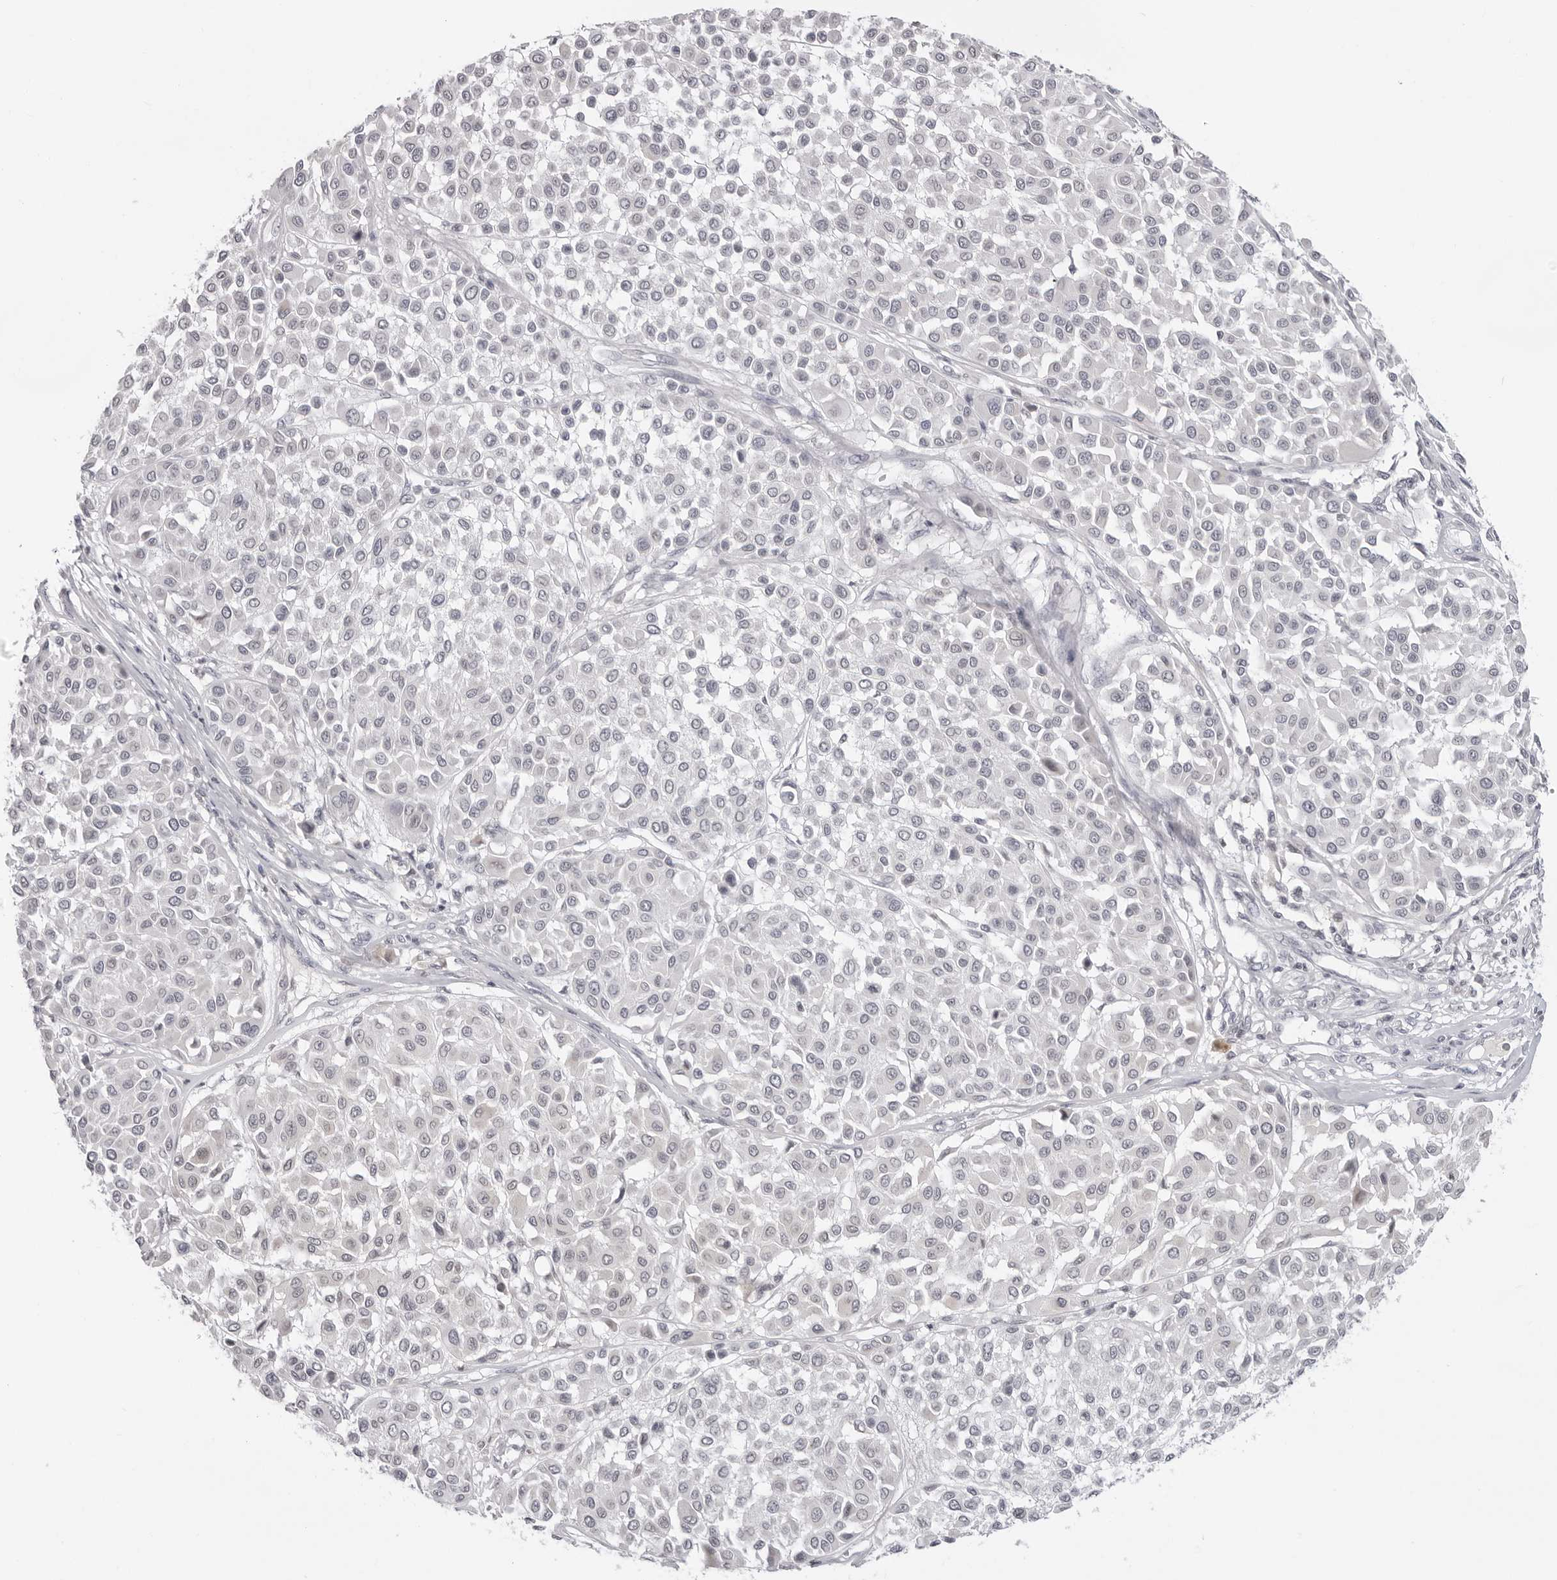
{"staining": {"intensity": "negative", "quantity": "none", "location": "none"}, "tissue": "melanoma", "cell_type": "Tumor cells", "image_type": "cancer", "snomed": [{"axis": "morphology", "description": "Malignant melanoma, Metastatic site"}, {"axis": "topography", "description": "Soft tissue"}], "caption": "This is a histopathology image of immunohistochemistry staining of melanoma, which shows no positivity in tumor cells.", "gene": "ACP6", "patient": {"sex": "male", "age": 41}}